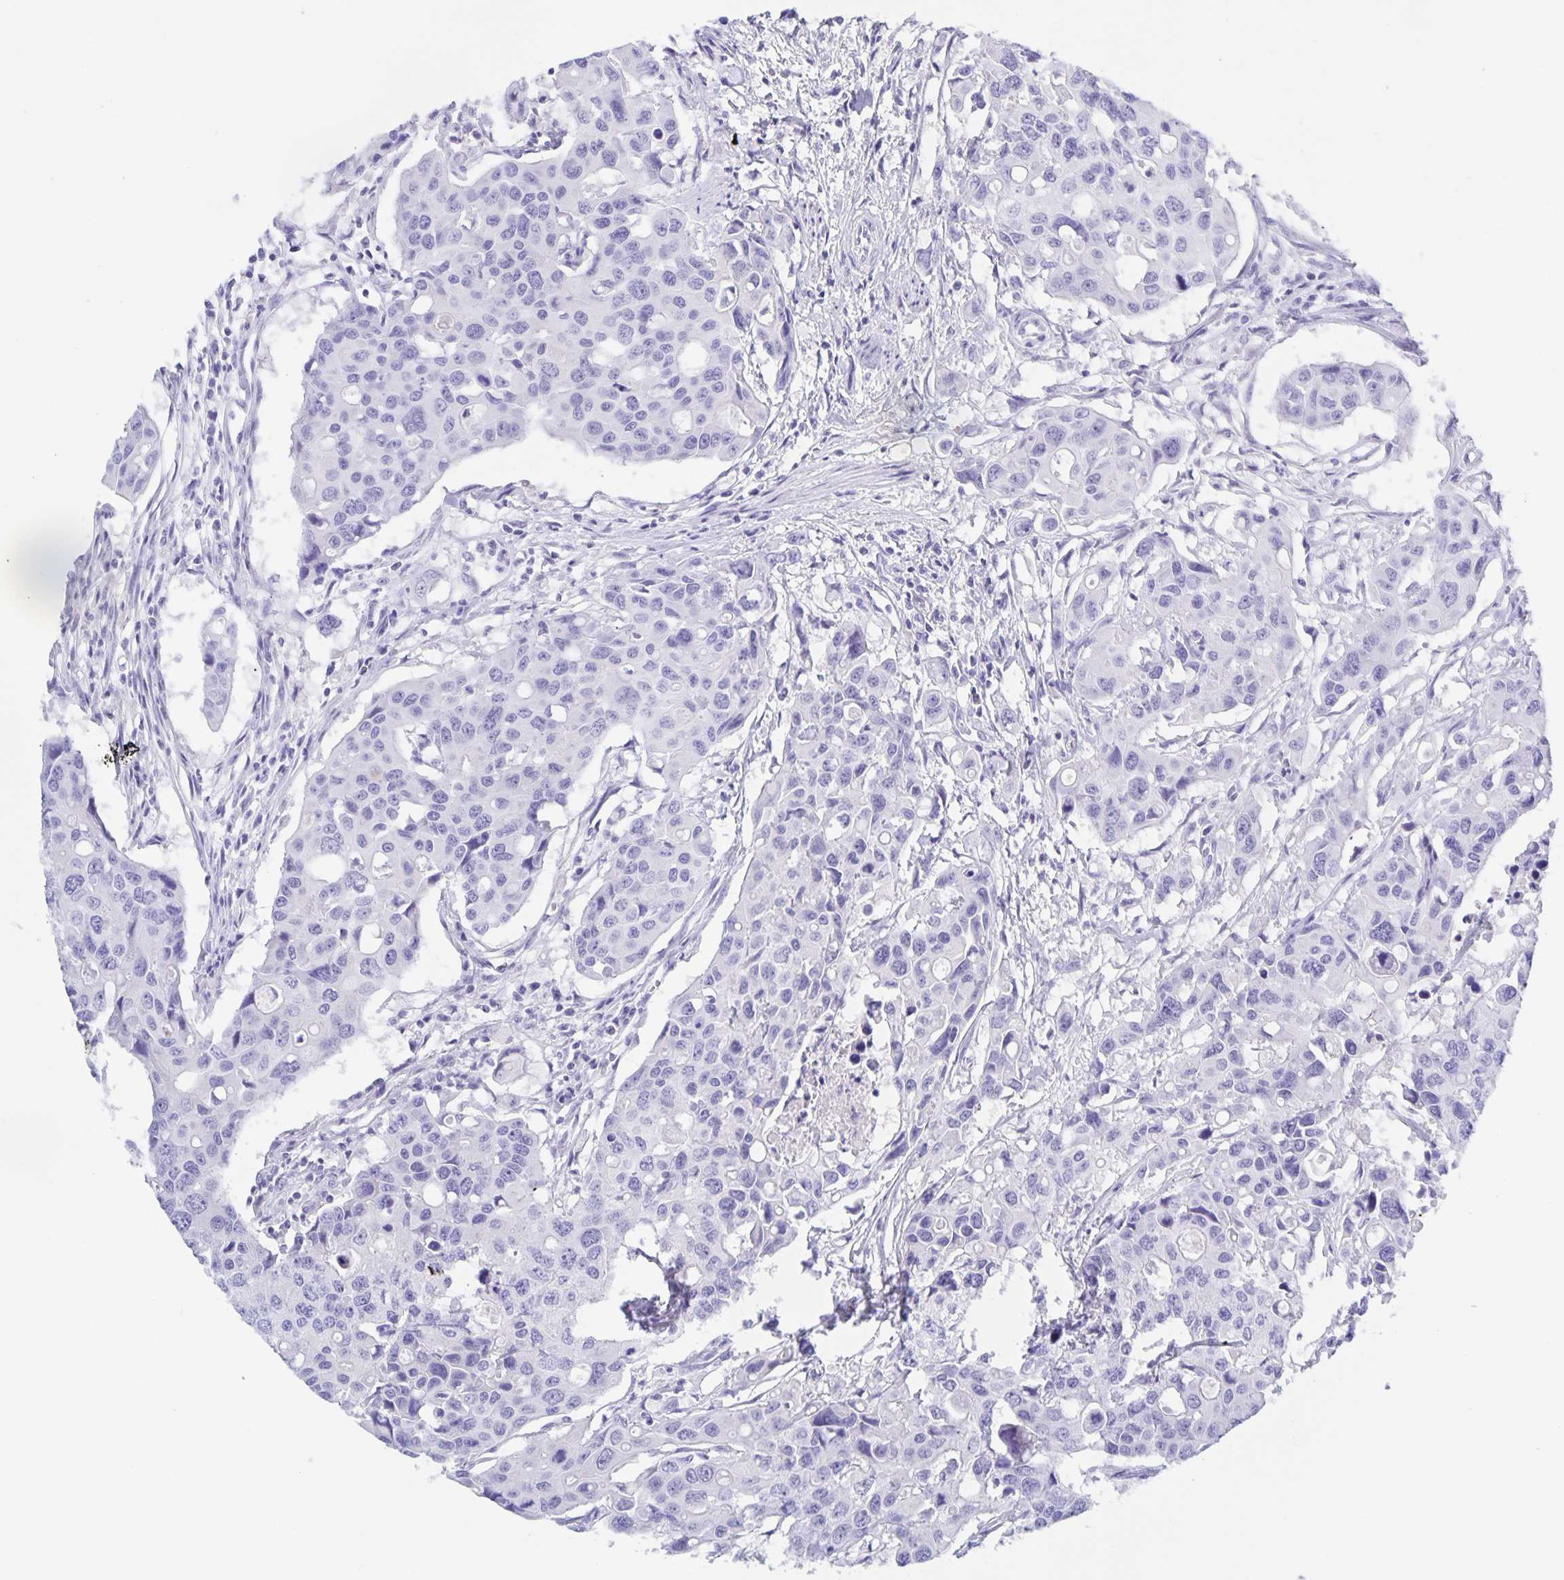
{"staining": {"intensity": "negative", "quantity": "none", "location": "none"}, "tissue": "colorectal cancer", "cell_type": "Tumor cells", "image_type": "cancer", "snomed": [{"axis": "morphology", "description": "Adenocarcinoma, NOS"}, {"axis": "topography", "description": "Colon"}], "caption": "Protein analysis of colorectal adenocarcinoma exhibits no significant positivity in tumor cells.", "gene": "CATSPER4", "patient": {"sex": "male", "age": 77}}